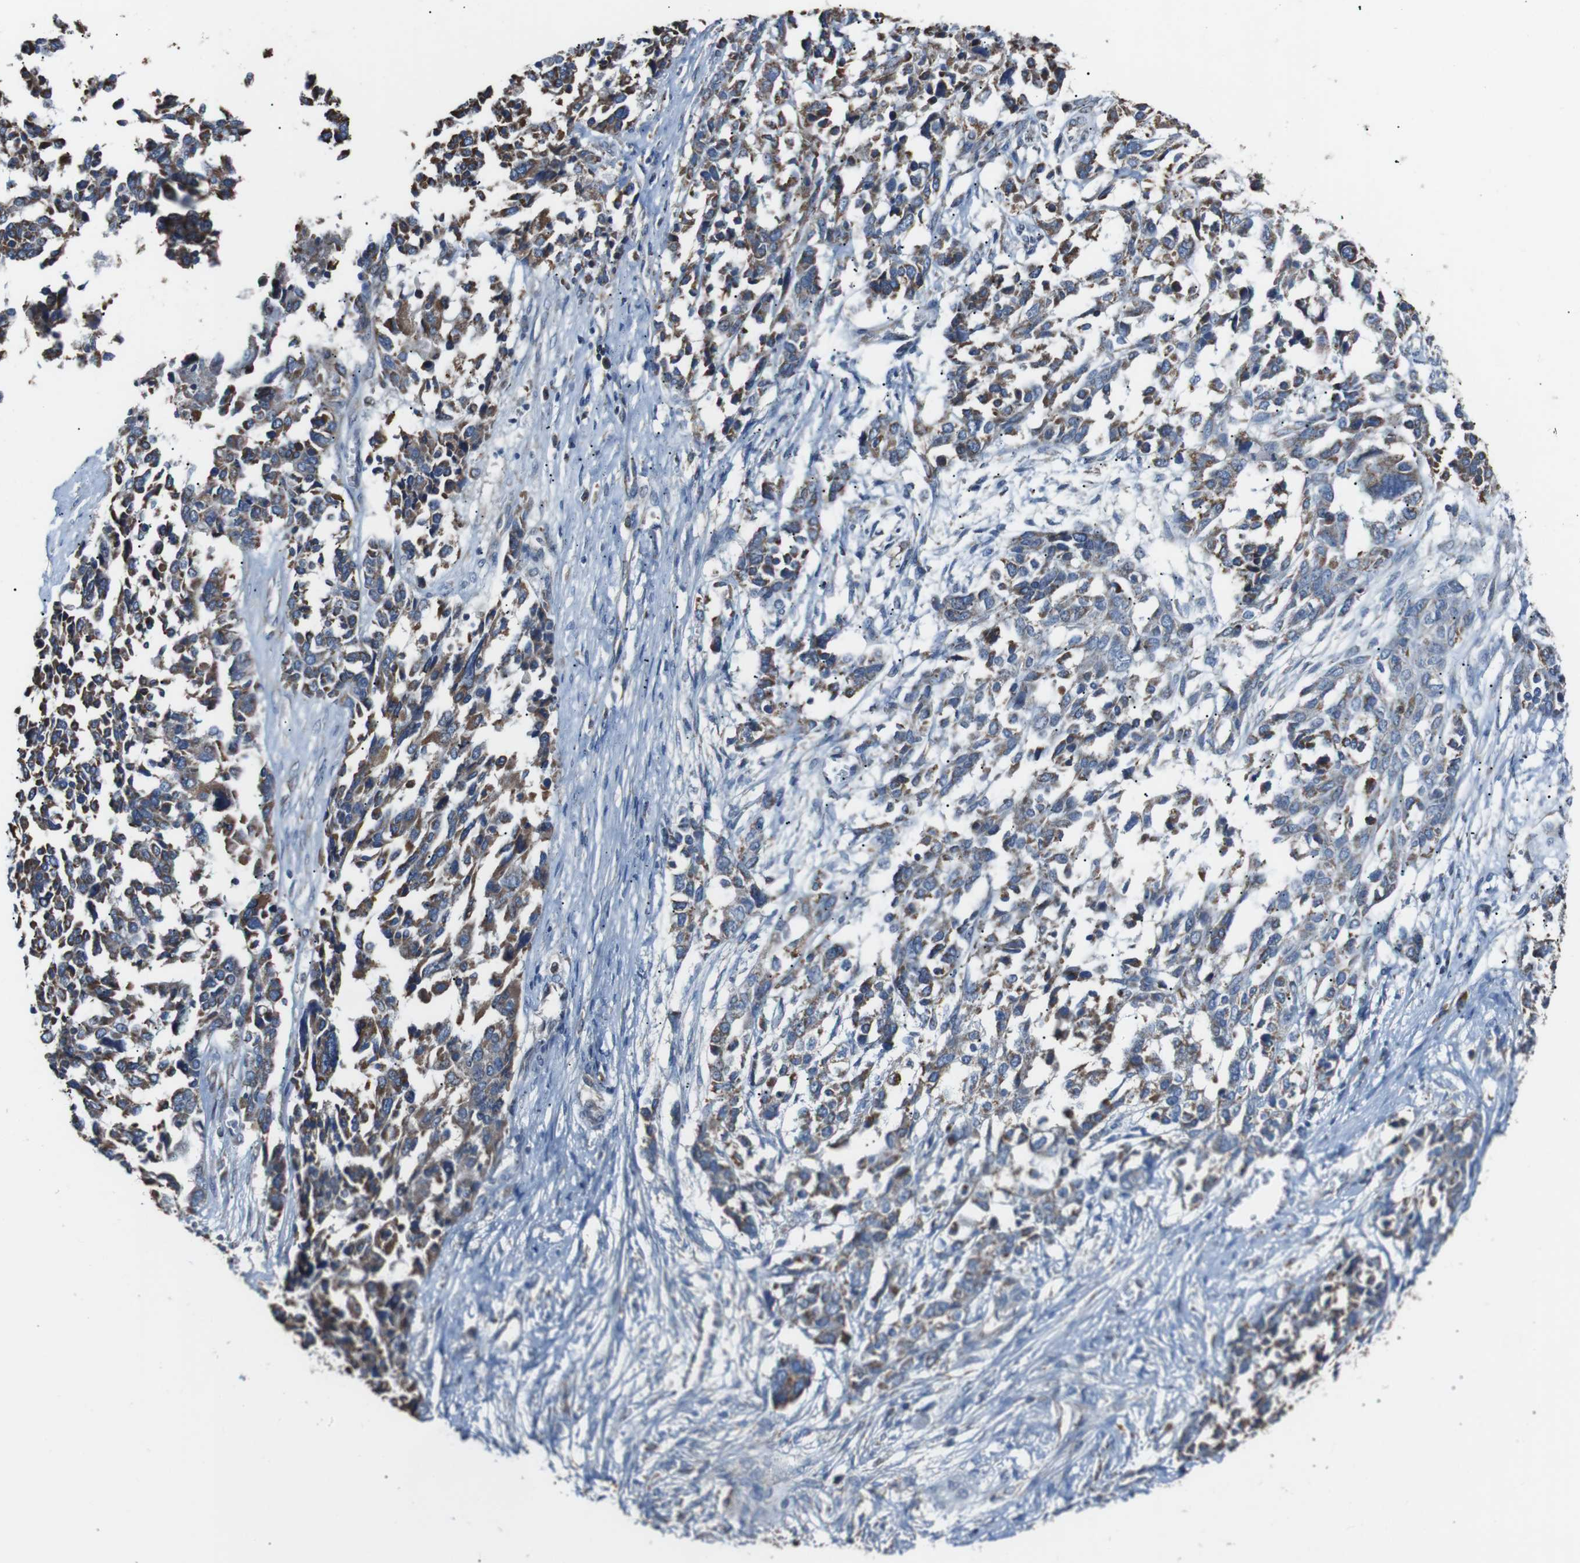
{"staining": {"intensity": "moderate", "quantity": ">75%", "location": "cytoplasmic/membranous"}, "tissue": "ovarian cancer", "cell_type": "Tumor cells", "image_type": "cancer", "snomed": [{"axis": "morphology", "description": "Cystadenocarcinoma, serous, NOS"}, {"axis": "topography", "description": "Ovary"}], "caption": "Immunohistochemical staining of human ovarian cancer (serous cystadenocarcinoma) demonstrates medium levels of moderate cytoplasmic/membranous protein expression in about >75% of tumor cells.", "gene": "CISD2", "patient": {"sex": "female", "age": 44}}